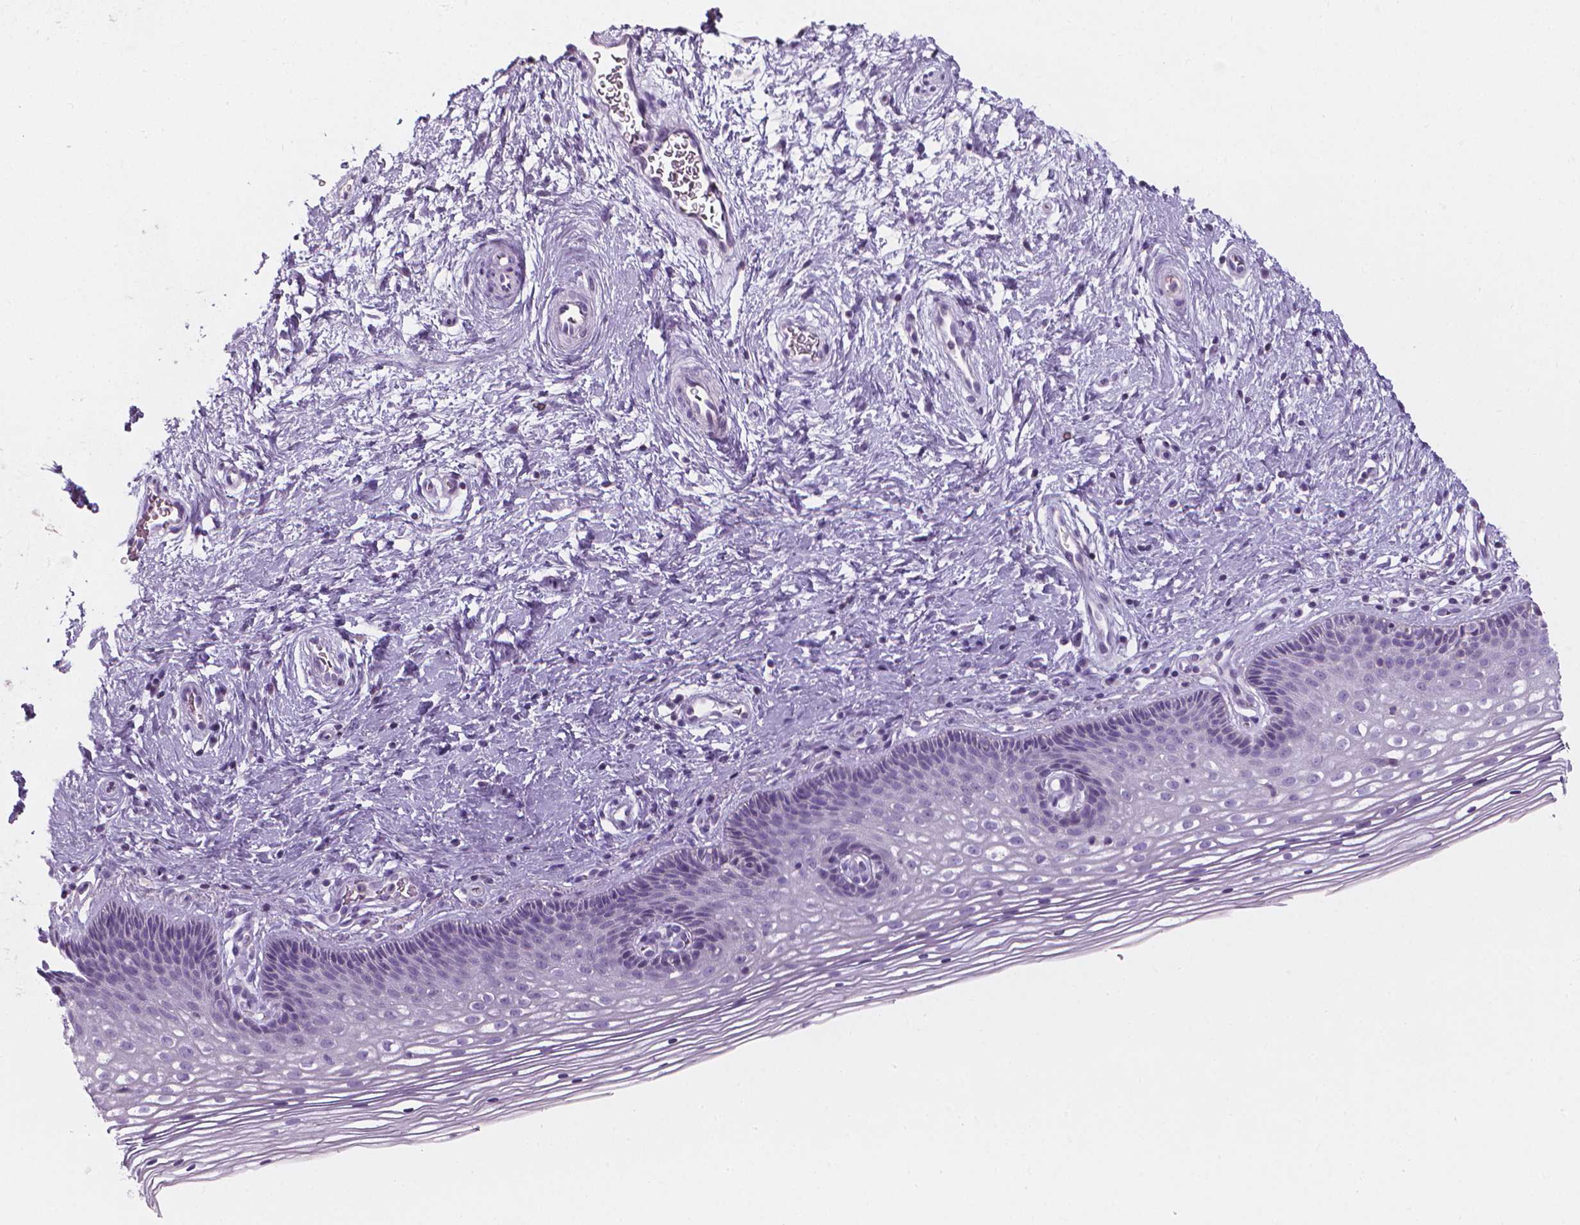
{"staining": {"intensity": "negative", "quantity": "none", "location": "none"}, "tissue": "cervix", "cell_type": "Glandular cells", "image_type": "normal", "snomed": [{"axis": "morphology", "description": "Normal tissue, NOS"}, {"axis": "topography", "description": "Cervix"}], "caption": "Cervix stained for a protein using IHC reveals no positivity glandular cells.", "gene": "DCAF8L1", "patient": {"sex": "female", "age": 34}}